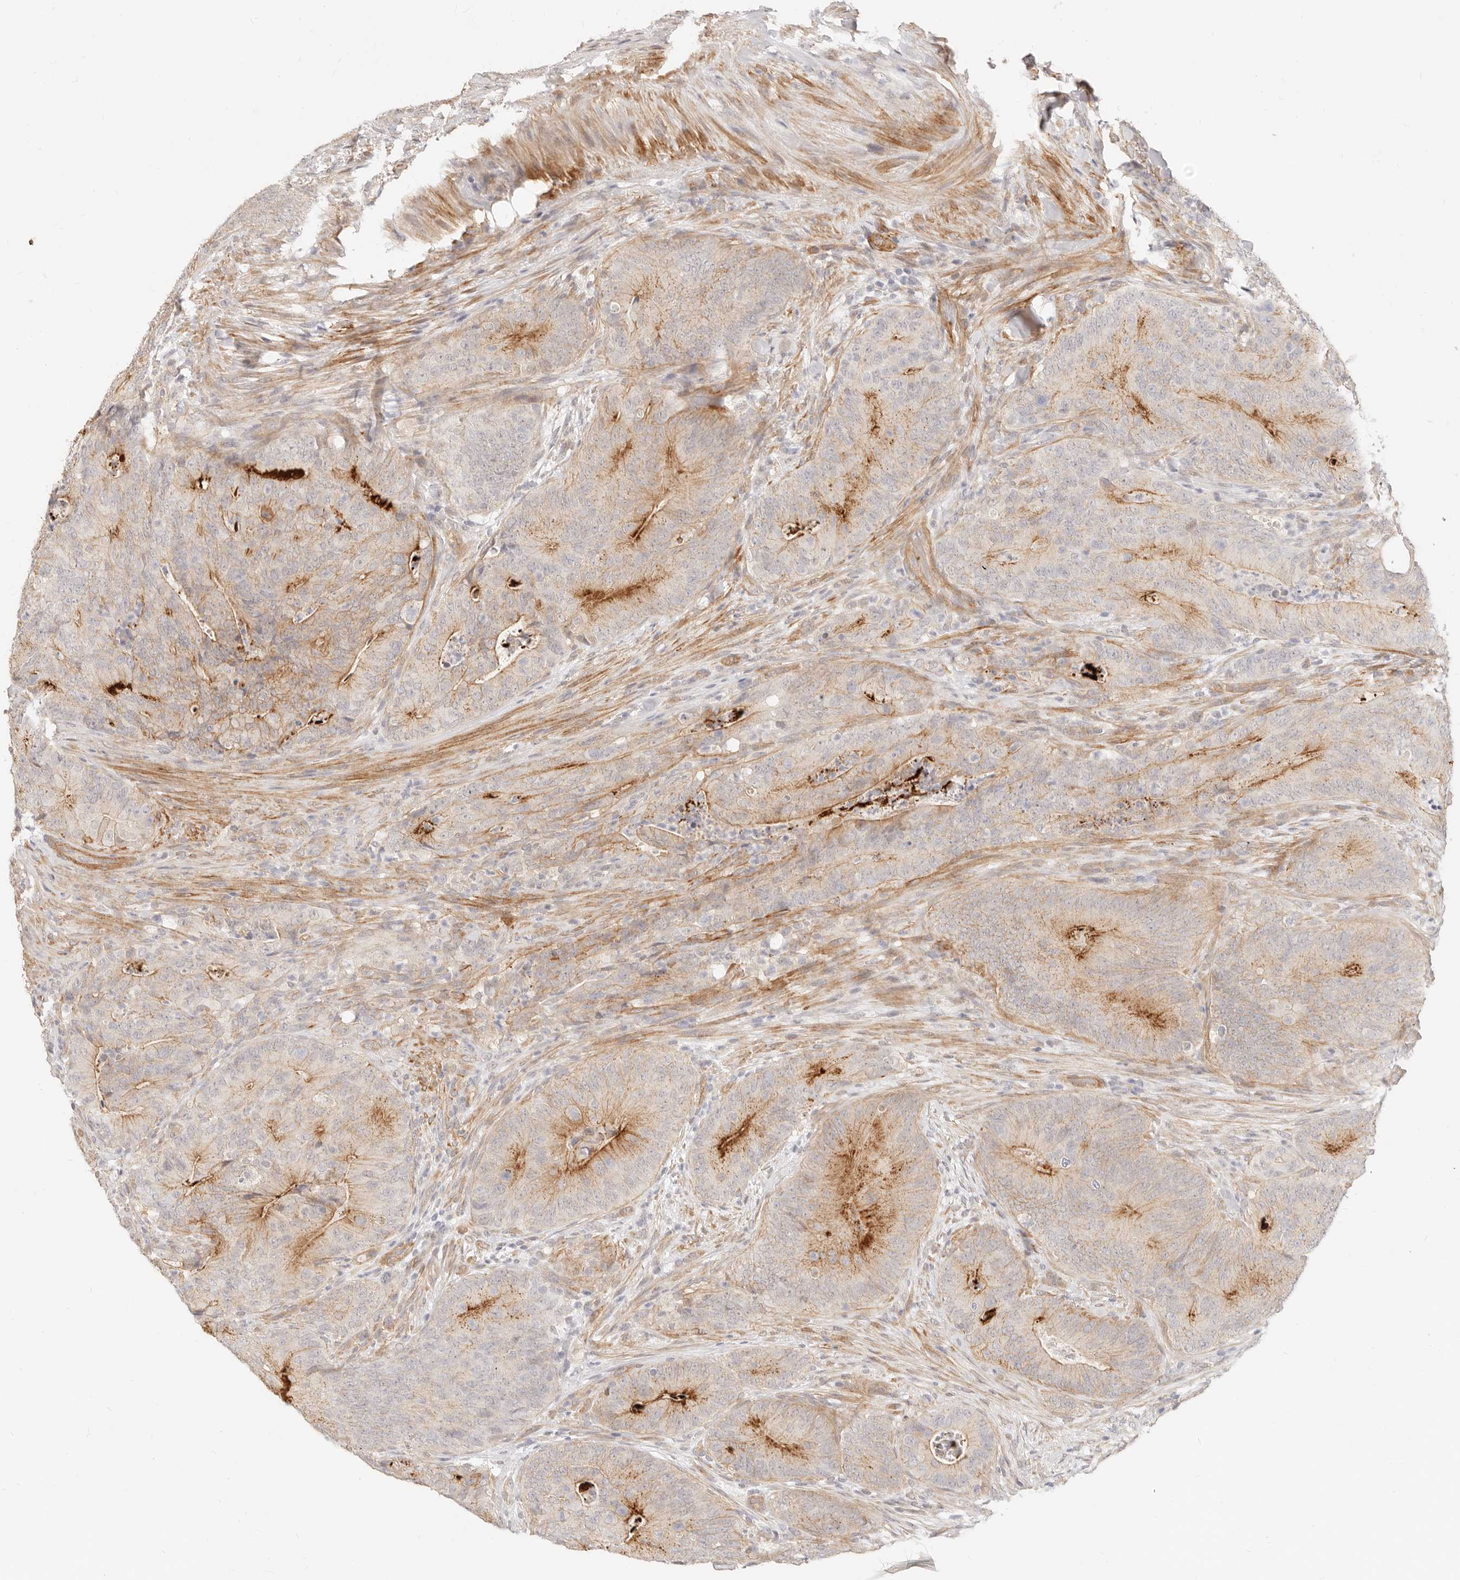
{"staining": {"intensity": "moderate", "quantity": "<25%", "location": "cytoplasmic/membranous"}, "tissue": "colorectal cancer", "cell_type": "Tumor cells", "image_type": "cancer", "snomed": [{"axis": "morphology", "description": "Normal tissue, NOS"}, {"axis": "topography", "description": "Colon"}], "caption": "Human colorectal cancer stained for a protein (brown) reveals moderate cytoplasmic/membranous positive staining in approximately <25% of tumor cells.", "gene": "UBXN10", "patient": {"sex": "female", "age": 82}}